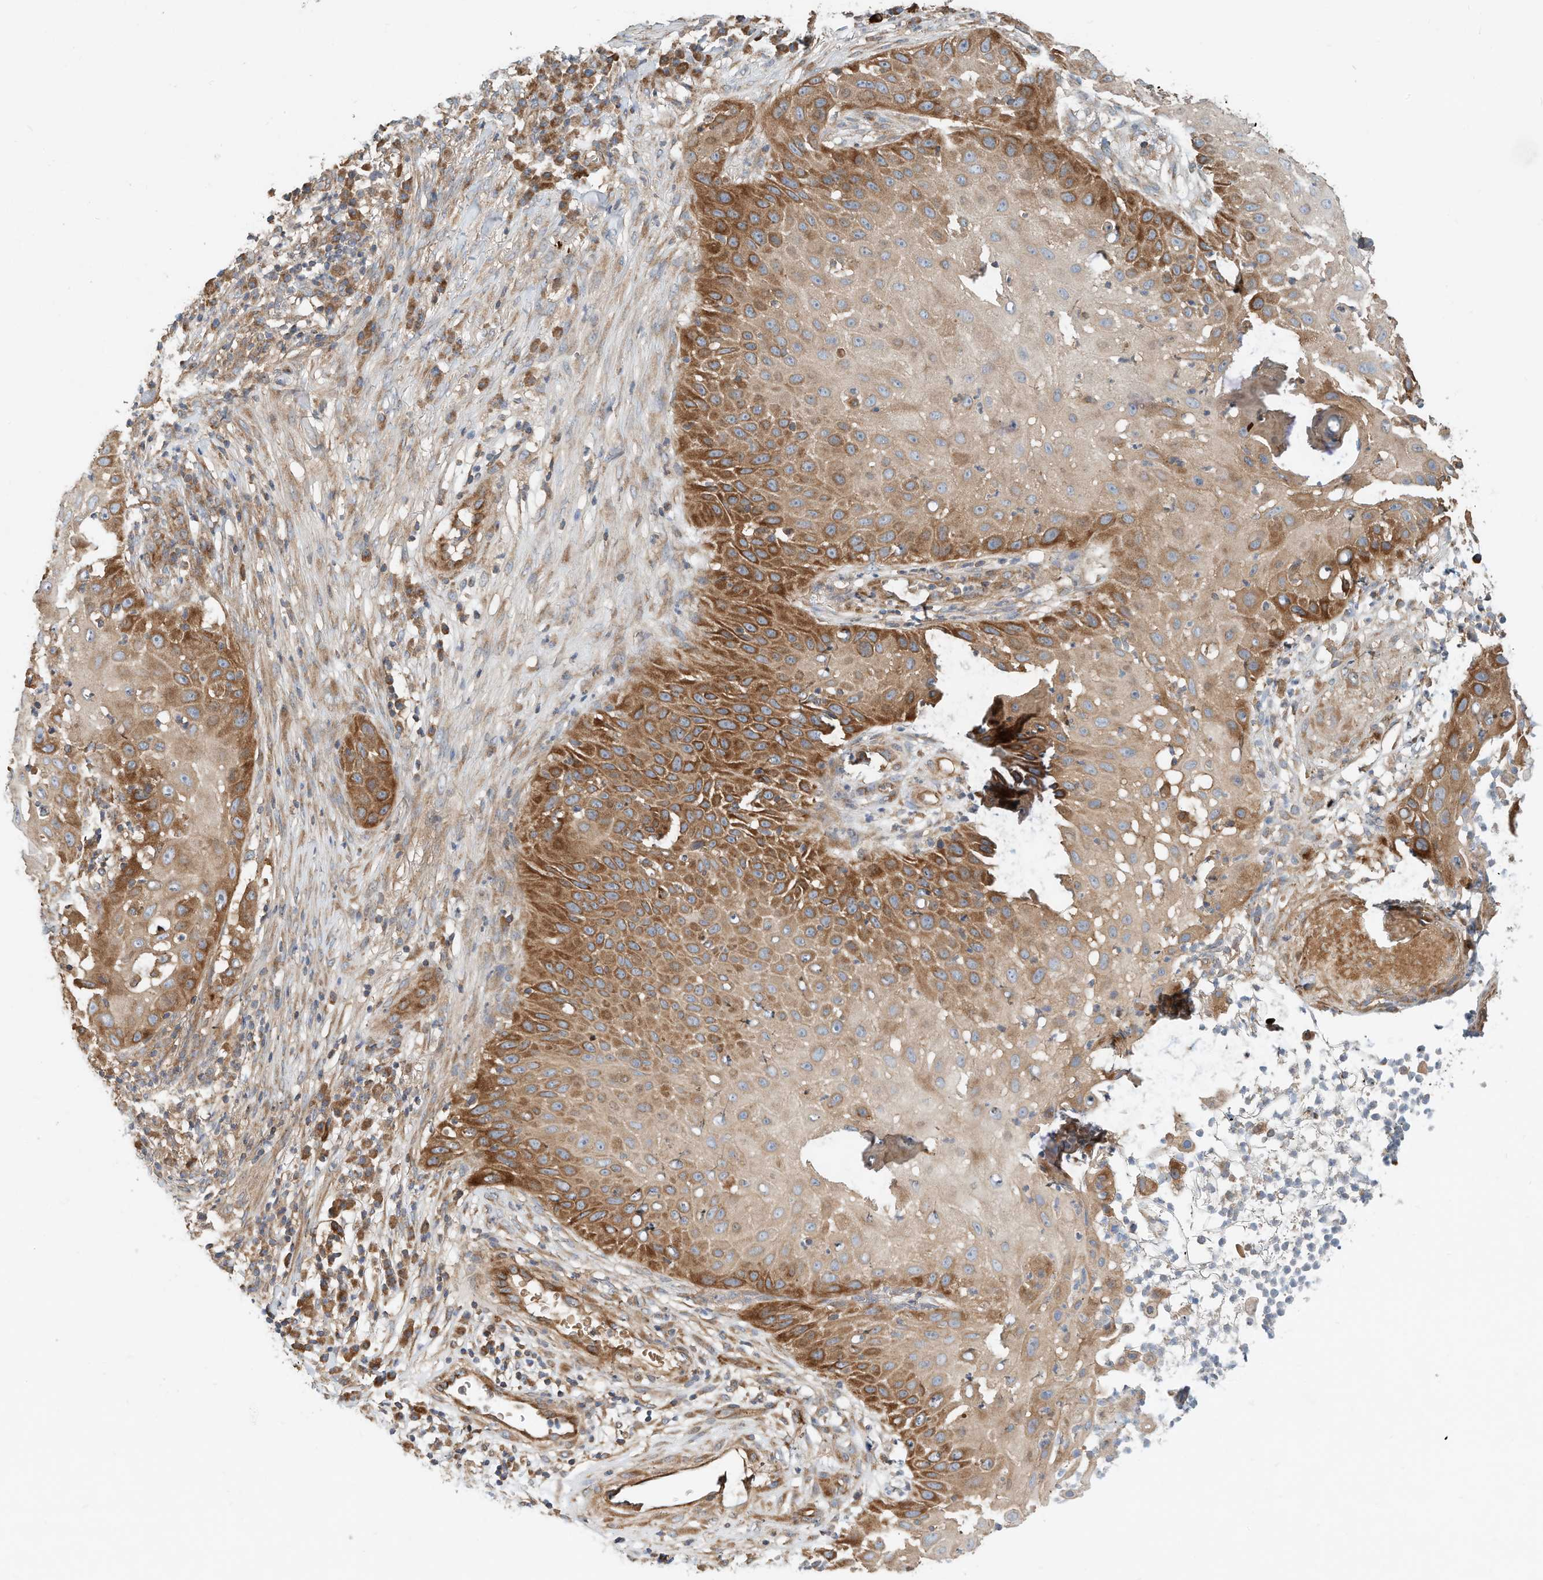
{"staining": {"intensity": "strong", "quantity": "25%-75%", "location": "cytoplasmic/membranous"}, "tissue": "skin cancer", "cell_type": "Tumor cells", "image_type": "cancer", "snomed": [{"axis": "morphology", "description": "Squamous cell carcinoma, NOS"}, {"axis": "topography", "description": "Skin"}], "caption": "There is high levels of strong cytoplasmic/membranous expression in tumor cells of skin squamous cell carcinoma, as demonstrated by immunohistochemical staining (brown color).", "gene": "CPAMD8", "patient": {"sex": "female", "age": 44}}